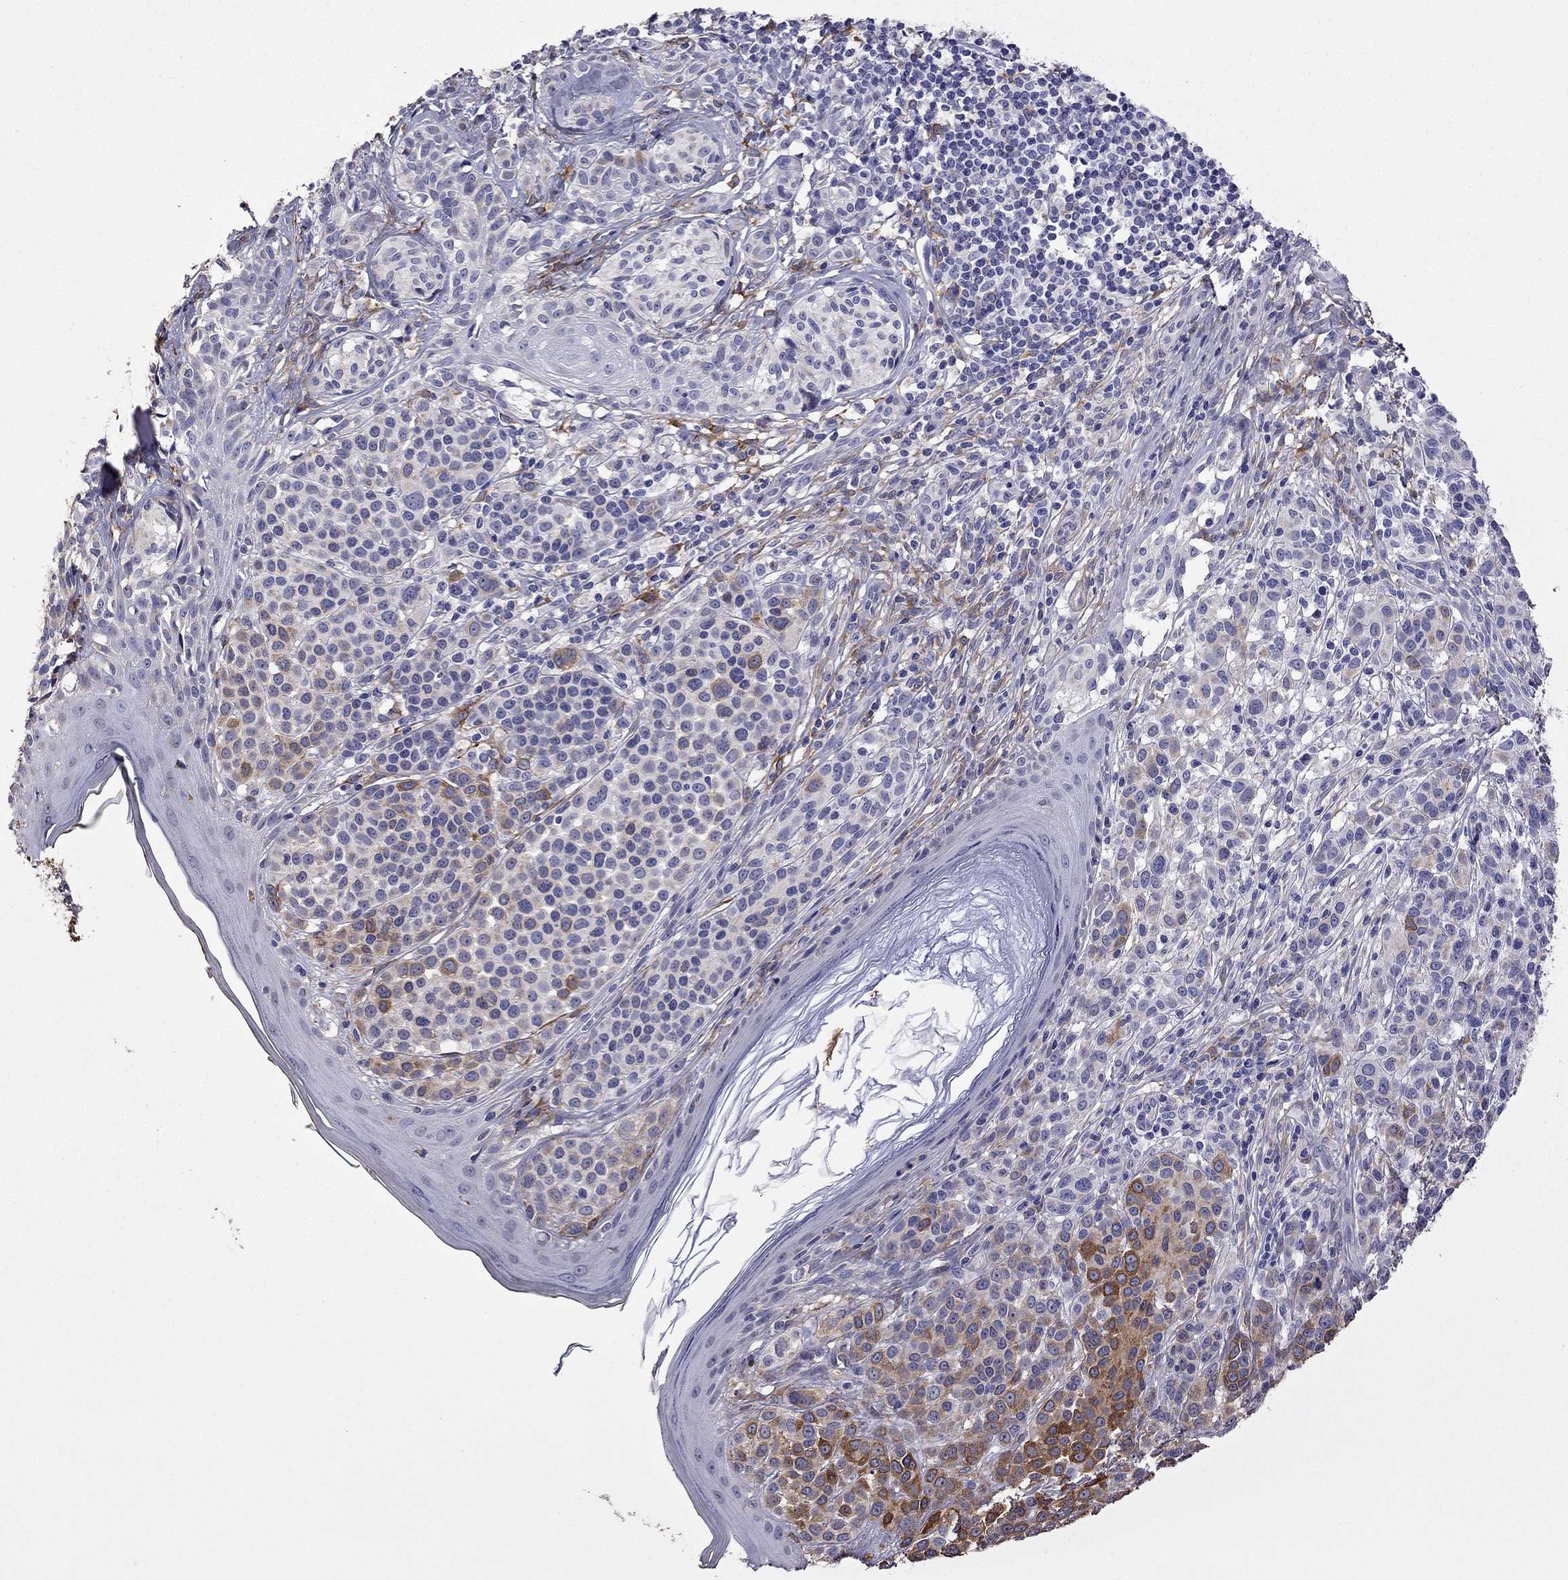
{"staining": {"intensity": "weak", "quantity": "<25%", "location": "cytoplasmic/membranous"}, "tissue": "melanoma", "cell_type": "Tumor cells", "image_type": "cancer", "snomed": [{"axis": "morphology", "description": "Malignant melanoma, NOS"}, {"axis": "topography", "description": "Skin"}], "caption": "Malignant melanoma was stained to show a protein in brown. There is no significant expression in tumor cells.", "gene": "AK5", "patient": {"sex": "male", "age": 79}}